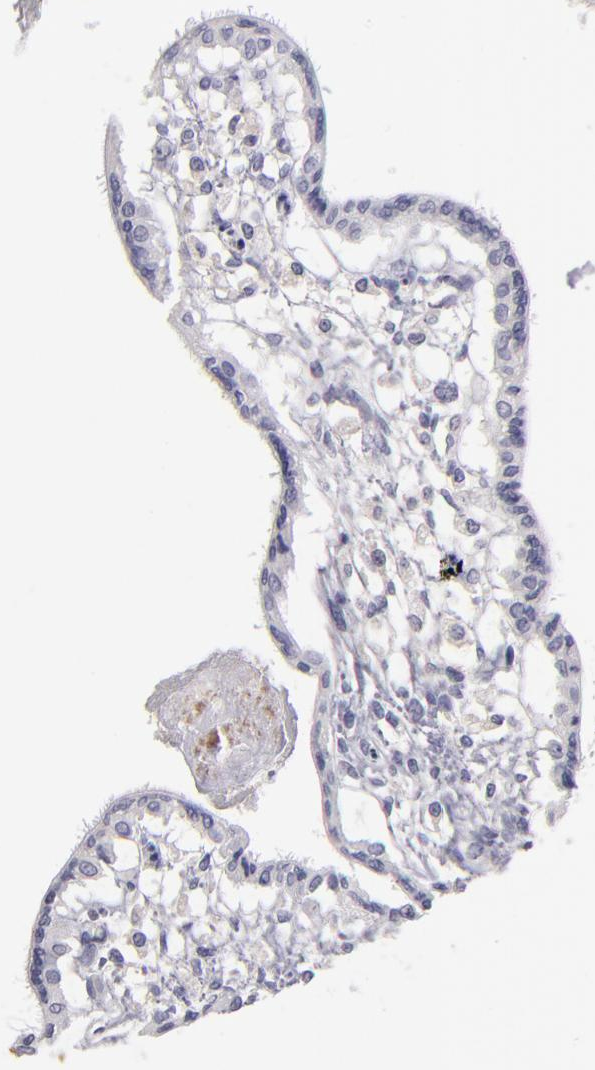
{"staining": {"intensity": "negative", "quantity": "none", "location": "none"}, "tissue": "placenta", "cell_type": "Decidual cells", "image_type": "normal", "snomed": [{"axis": "morphology", "description": "Normal tissue, NOS"}, {"axis": "topography", "description": "Placenta"}], "caption": "This is an immunohistochemistry micrograph of normal placenta. There is no staining in decidual cells.", "gene": "ABCC4", "patient": {"sex": "female", "age": 31}}